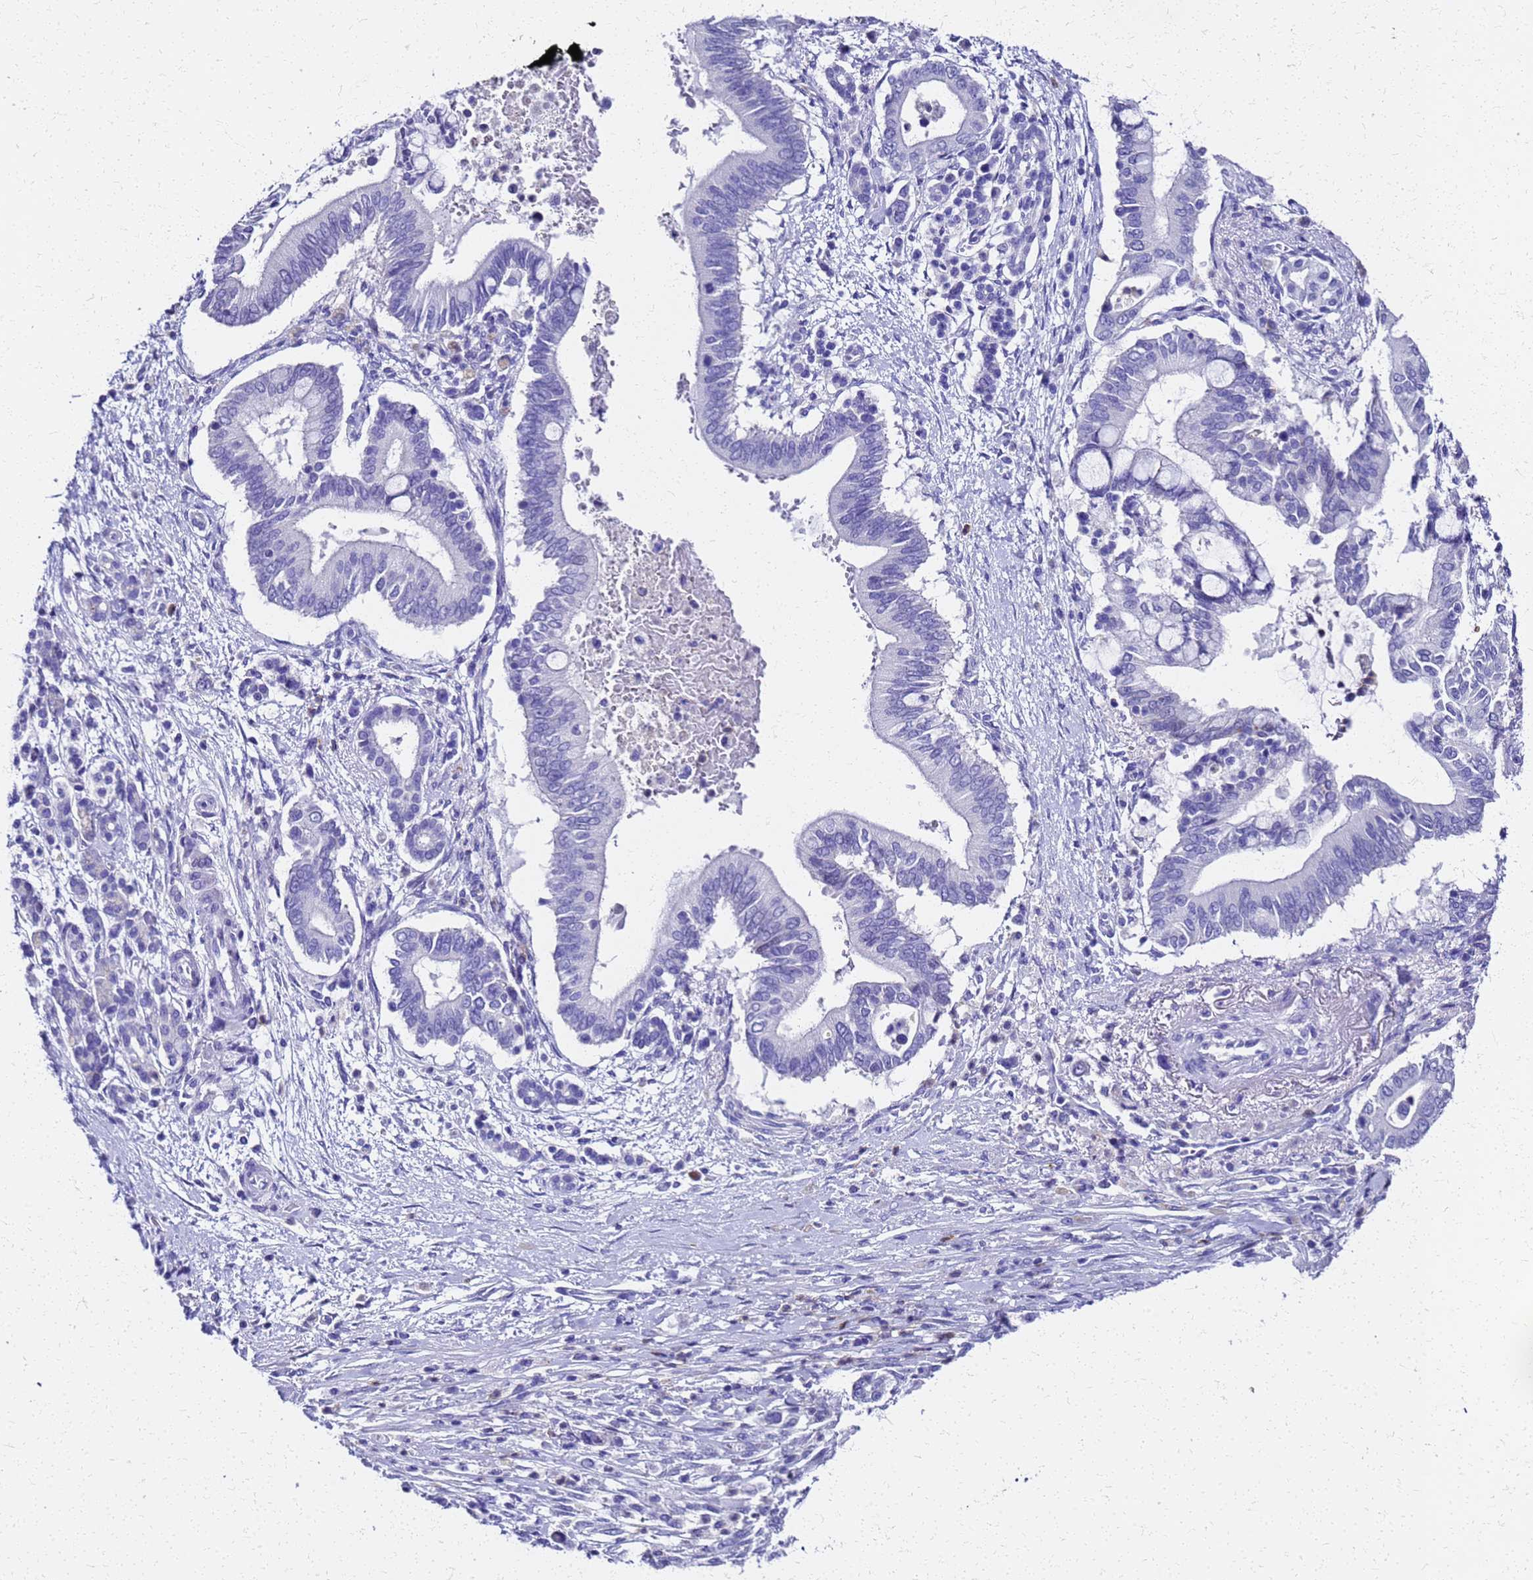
{"staining": {"intensity": "negative", "quantity": "none", "location": "none"}, "tissue": "pancreatic cancer", "cell_type": "Tumor cells", "image_type": "cancer", "snomed": [{"axis": "morphology", "description": "Adenocarcinoma, NOS"}, {"axis": "topography", "description": "Pancreas"}], "caption": "Immunohistochemistry (IHC) of human adenocarcinoma (pancreatic) shows no expression in tumor cells.", "gene": "SMIM21", "patient": {"sex": "male", "age": 68}}